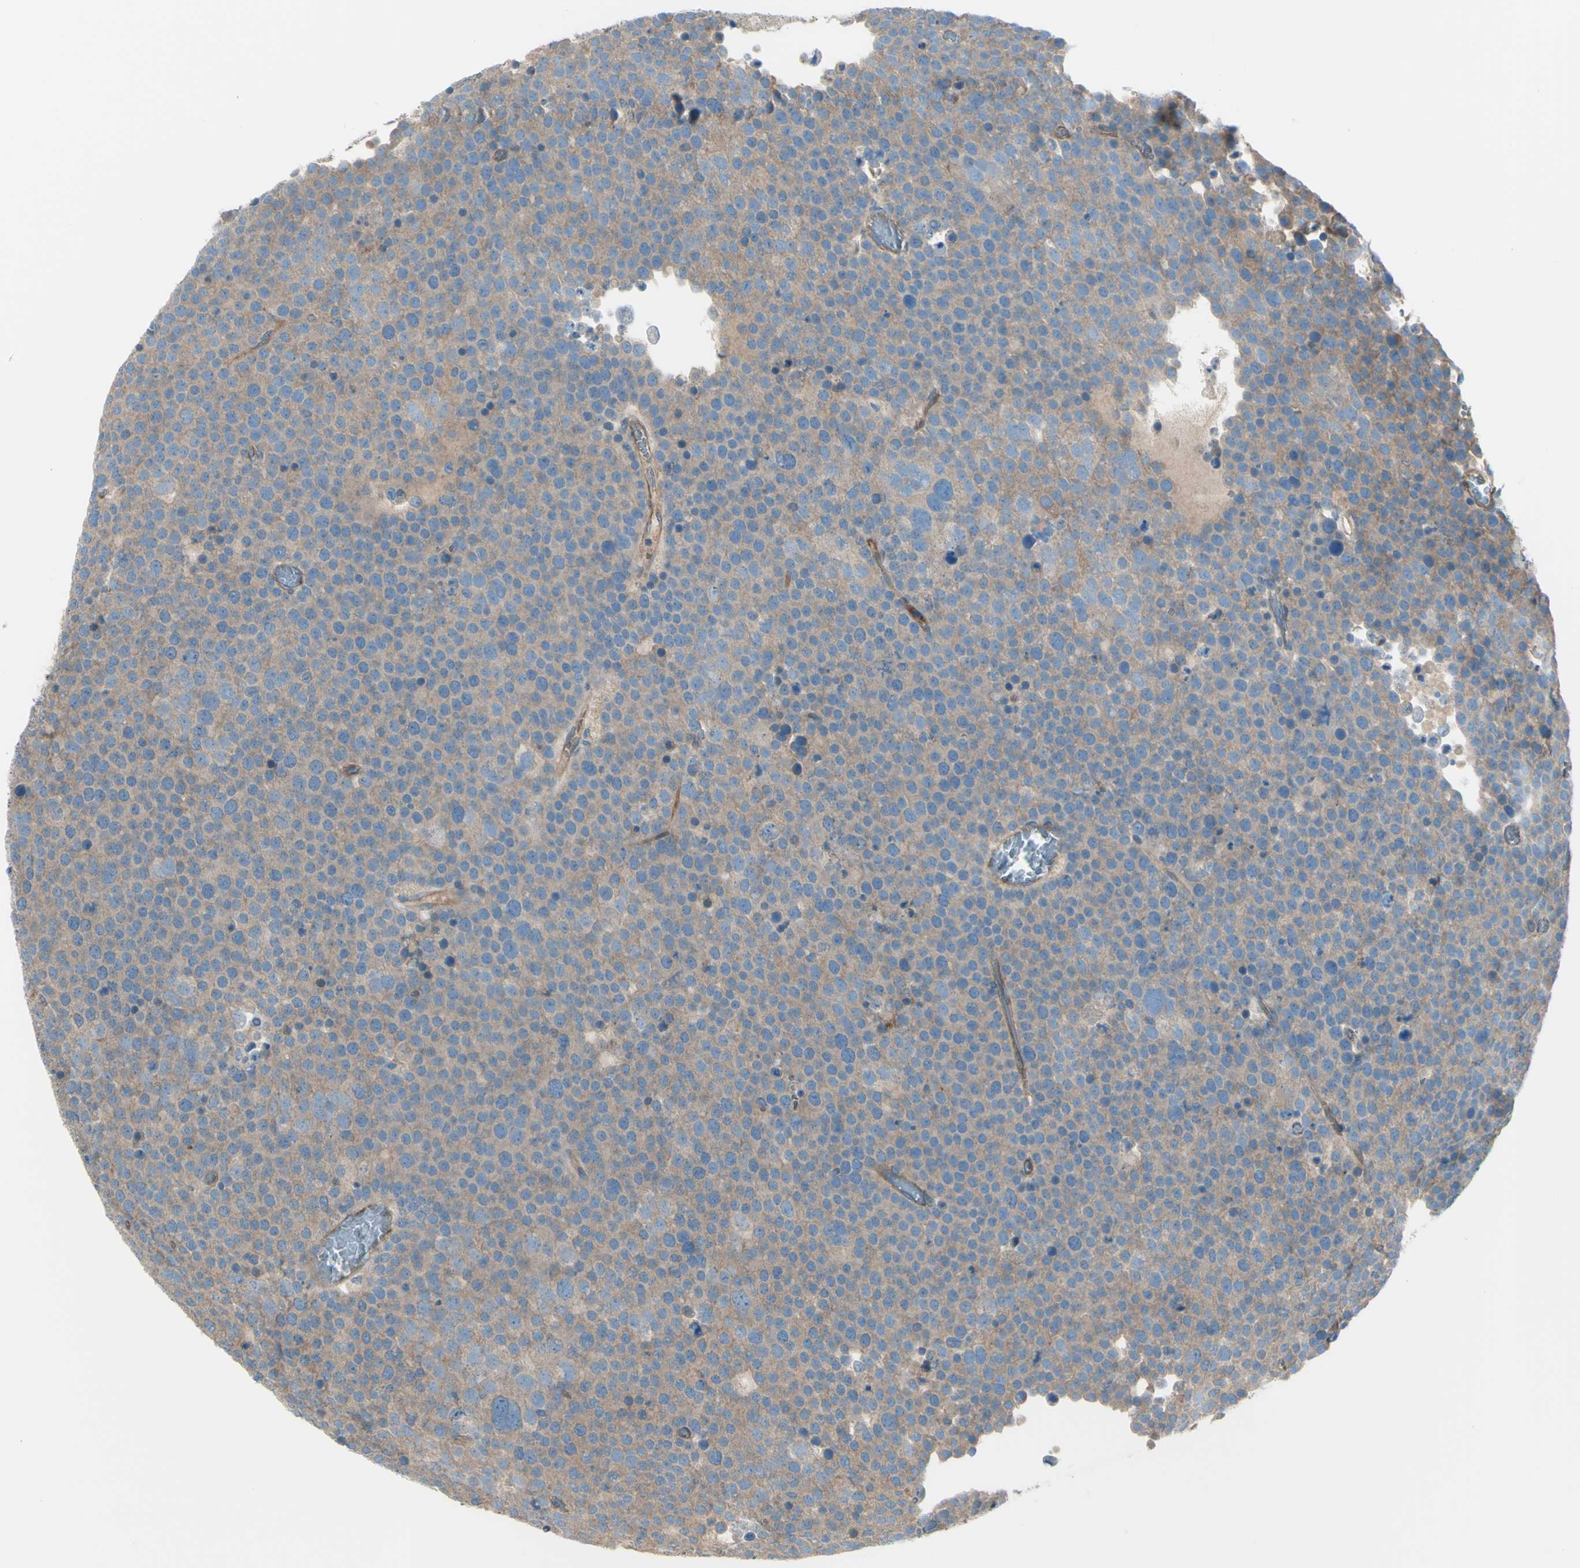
{"staining": {"intensity": "weak", "quantity": ">75%", "location": "cytoplasmic/membranous"}, "tissue": "testis cancer", "cell_type": "Tumor cells", "image_type": "cancer", "snomed": [{"axis": "morphology", "description": "Seminoma, NOS"}, {"axis": "topography", "description": "Testis"}], "caption": "Immunohistochemical staining of human testis cancer shows weak cytoplasmic/membranous protein staining in about >75% of tumor cells.", "gene": "PCDHGA2", "patient": {"sex": "male", "age": 71}}